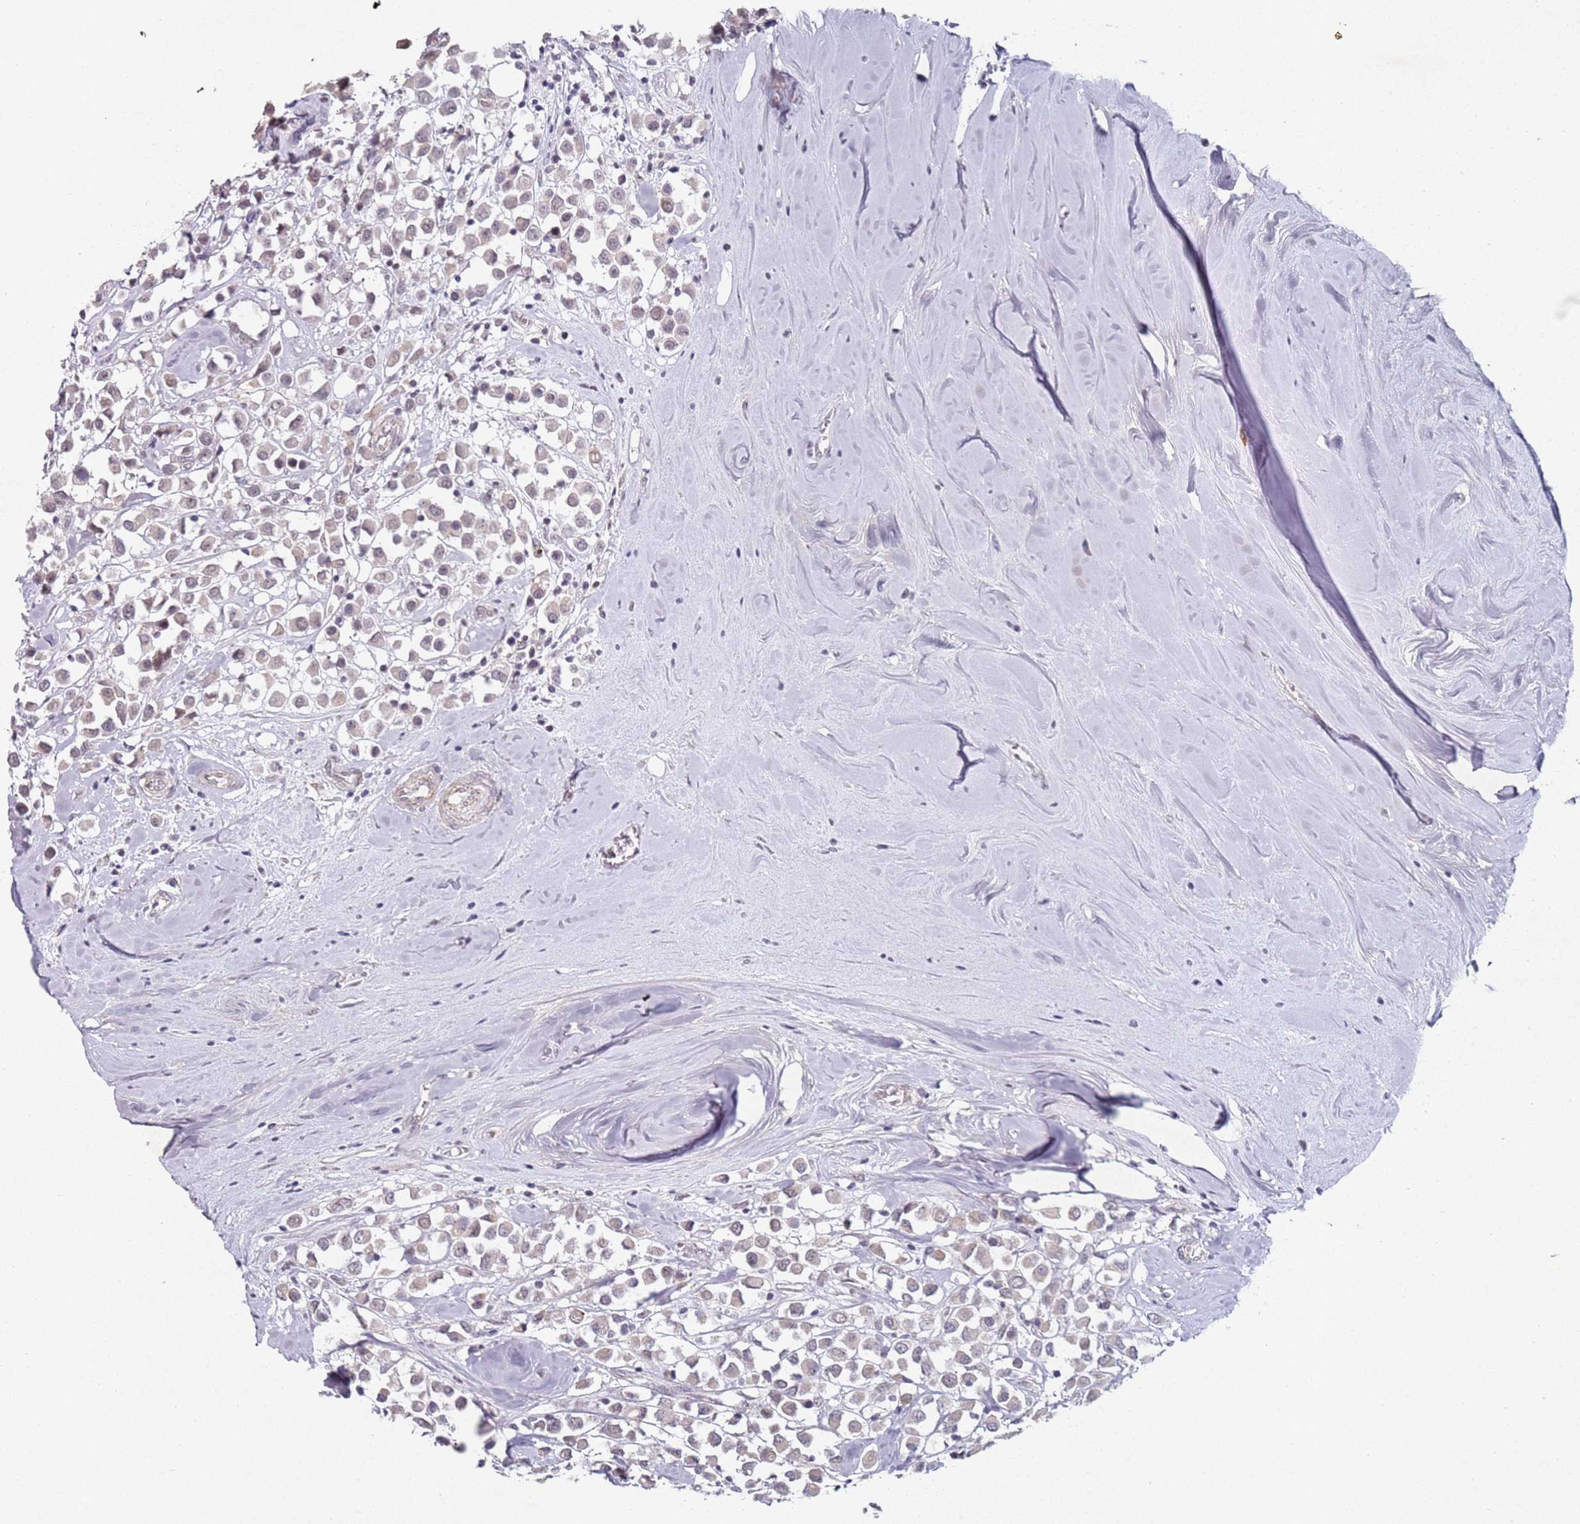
{"staining": {"intensity": "weak", "quantity": "25%-75%", "location": "nuclear"}, "tissue": "breast cancer", "cell_type": "Tumor cells", "image_type": "cancer", "snomed": [{"axis": "morphology", "description": "Duct carcinoma"}, {"axis": "topography", "description": "Breast"}], "caption": "Breast cancer (infiltrating ductal carcinoma) stained with immunohistochemistry reveals weak nuclear expression in about 25%-75% of tumor cells.", "gene": "ATF6B", "patient": {"sex": "female", "age": 61}}